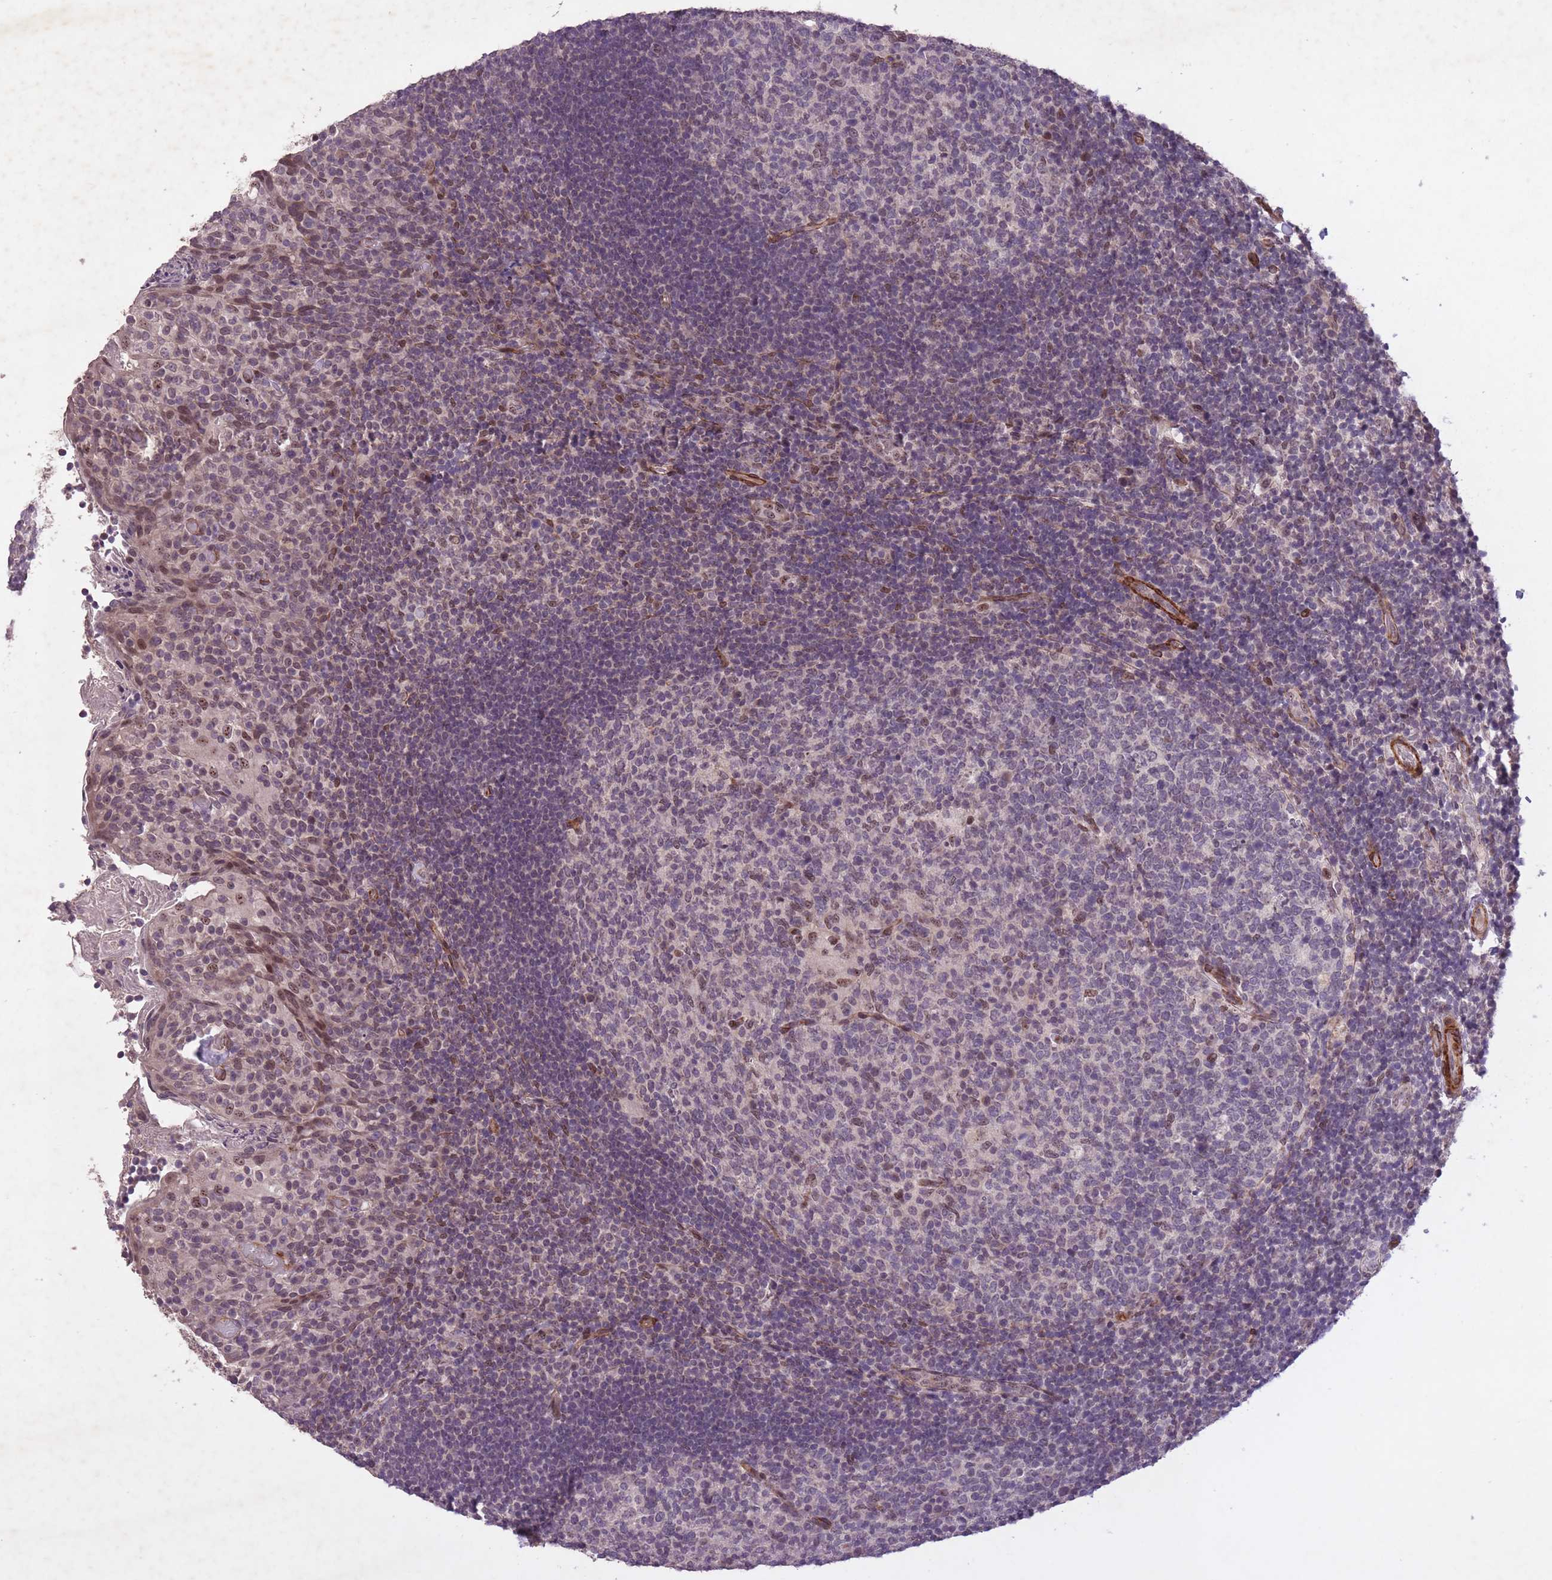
{"staining": {"intensity": "moderate", "quantity": "<25%", "location": "nuclear"}, "tissue": "tonsil", "cell_type": "Germinal center cells", "image_type": "normal", "snomed": [{"axis": "morphology", "description": "Normal tissue, NOS"}, {"axis": "topography", "description": "Tonsil"}], "caption": "Immunohistochemistry micrograph of normal human tonsil stained for a protein (brown), which reveals low levels of moderate nuclear positivity in approximately <25% of germinal center cells.", "gene": "CBX6", "patient": {"sex": "female", "age": 10}}